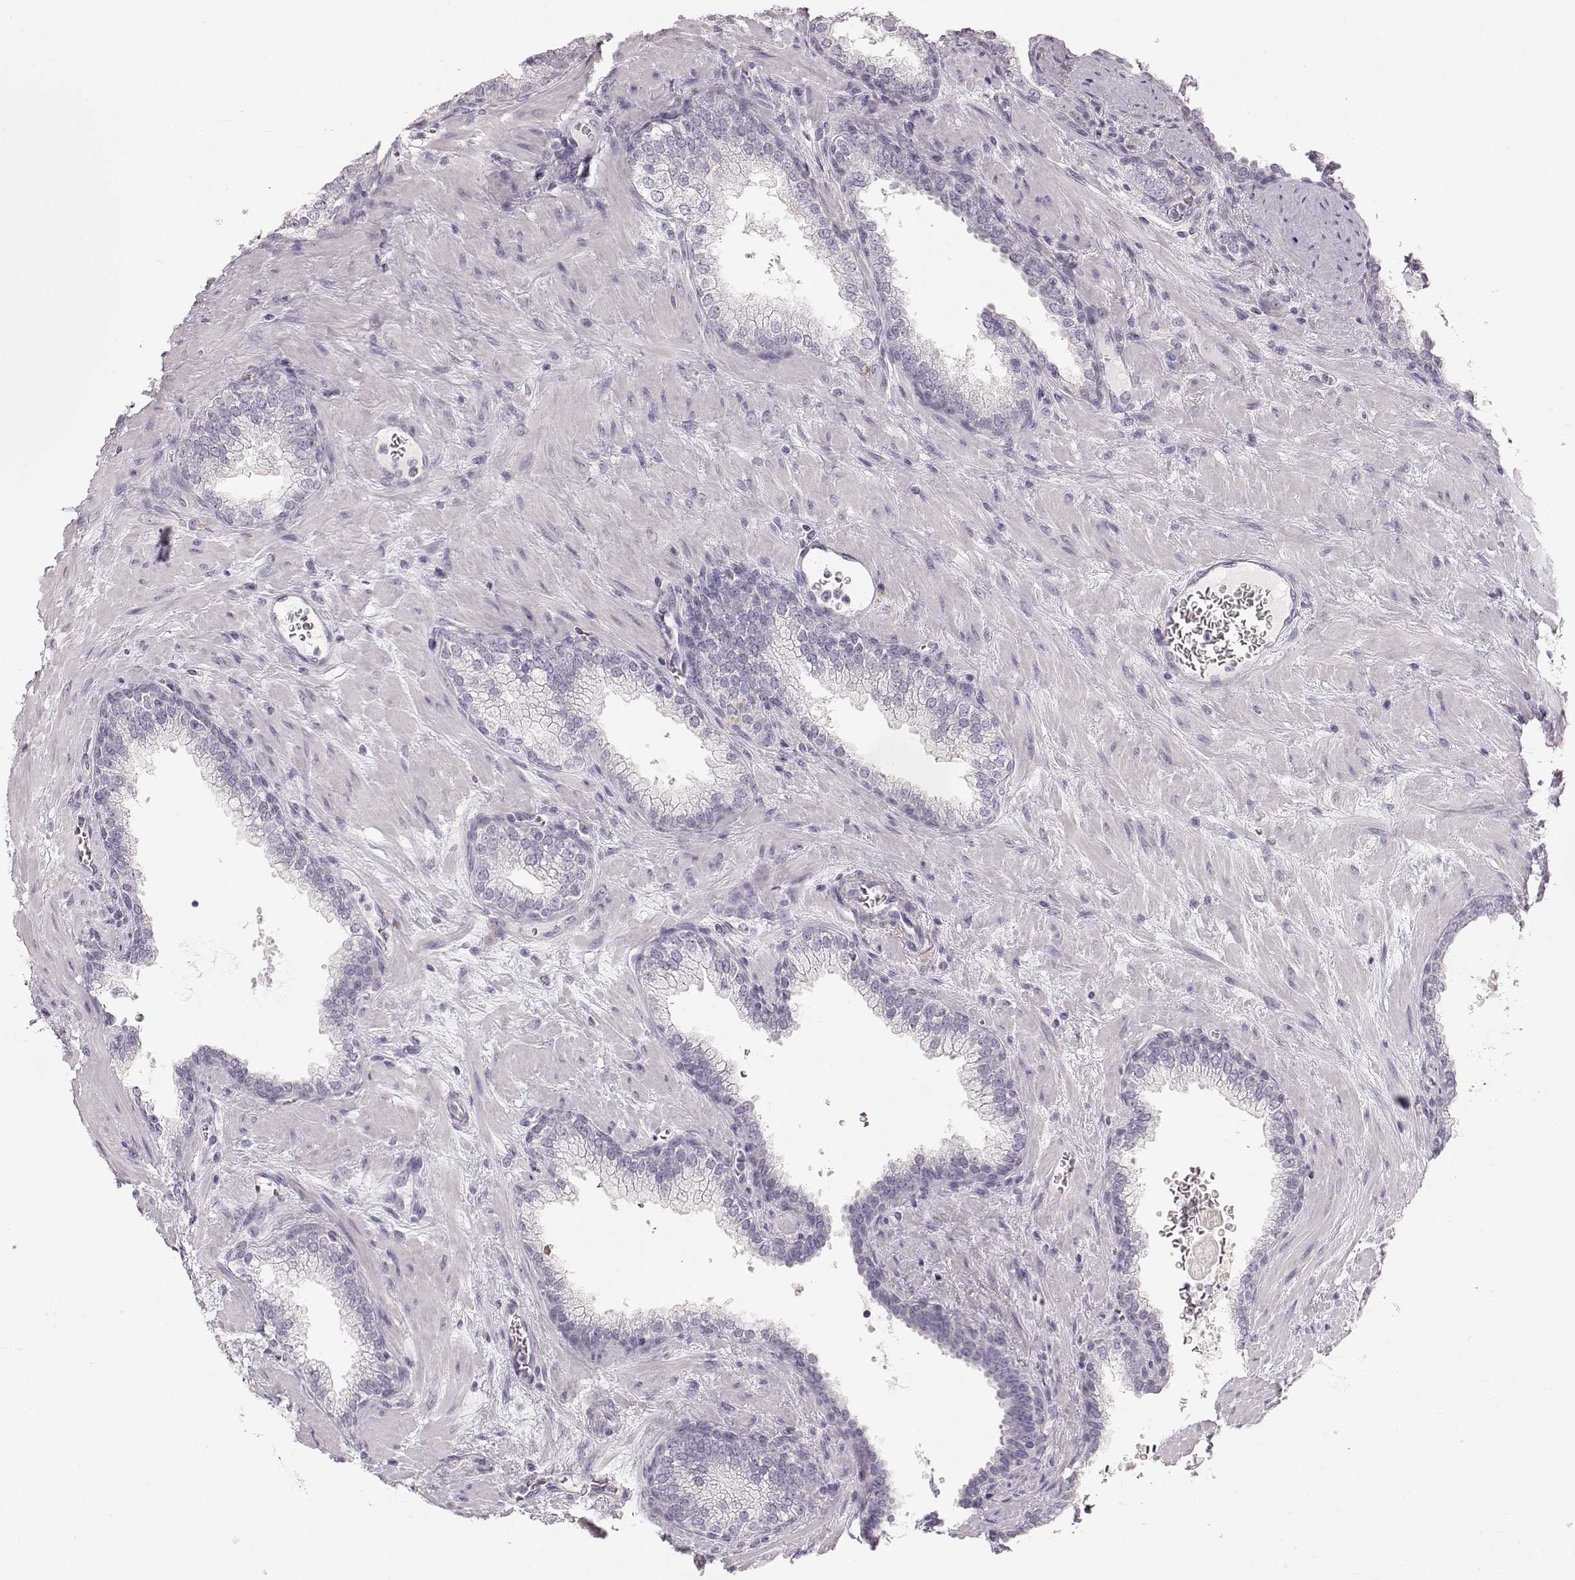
{"staining": {"intensity": "negative", "quantity": "none", "location": "none"}, "tissue": "prostate cancer", "cell_type": "Tumor cells", "image_type": "cancer", "snomed": [{"axis": "morphology", "description": "Adenocarcinoma, NOS"}, {"axis": "topography", "description": "Prostate"}], "caption": "High magnification brightfield microscopy of prostate cancer (adenocarcinoma) stained with DAB (brown) and counterstained with hematoxylin (blue): tumor cells show no significant staining. Brightfield microscopy of IHC stained with DAB (brown) and hematoxylin (blue), captured at high magnification.", "gene": "OIP5", "patient": {"sex": "male", "age": 67}}